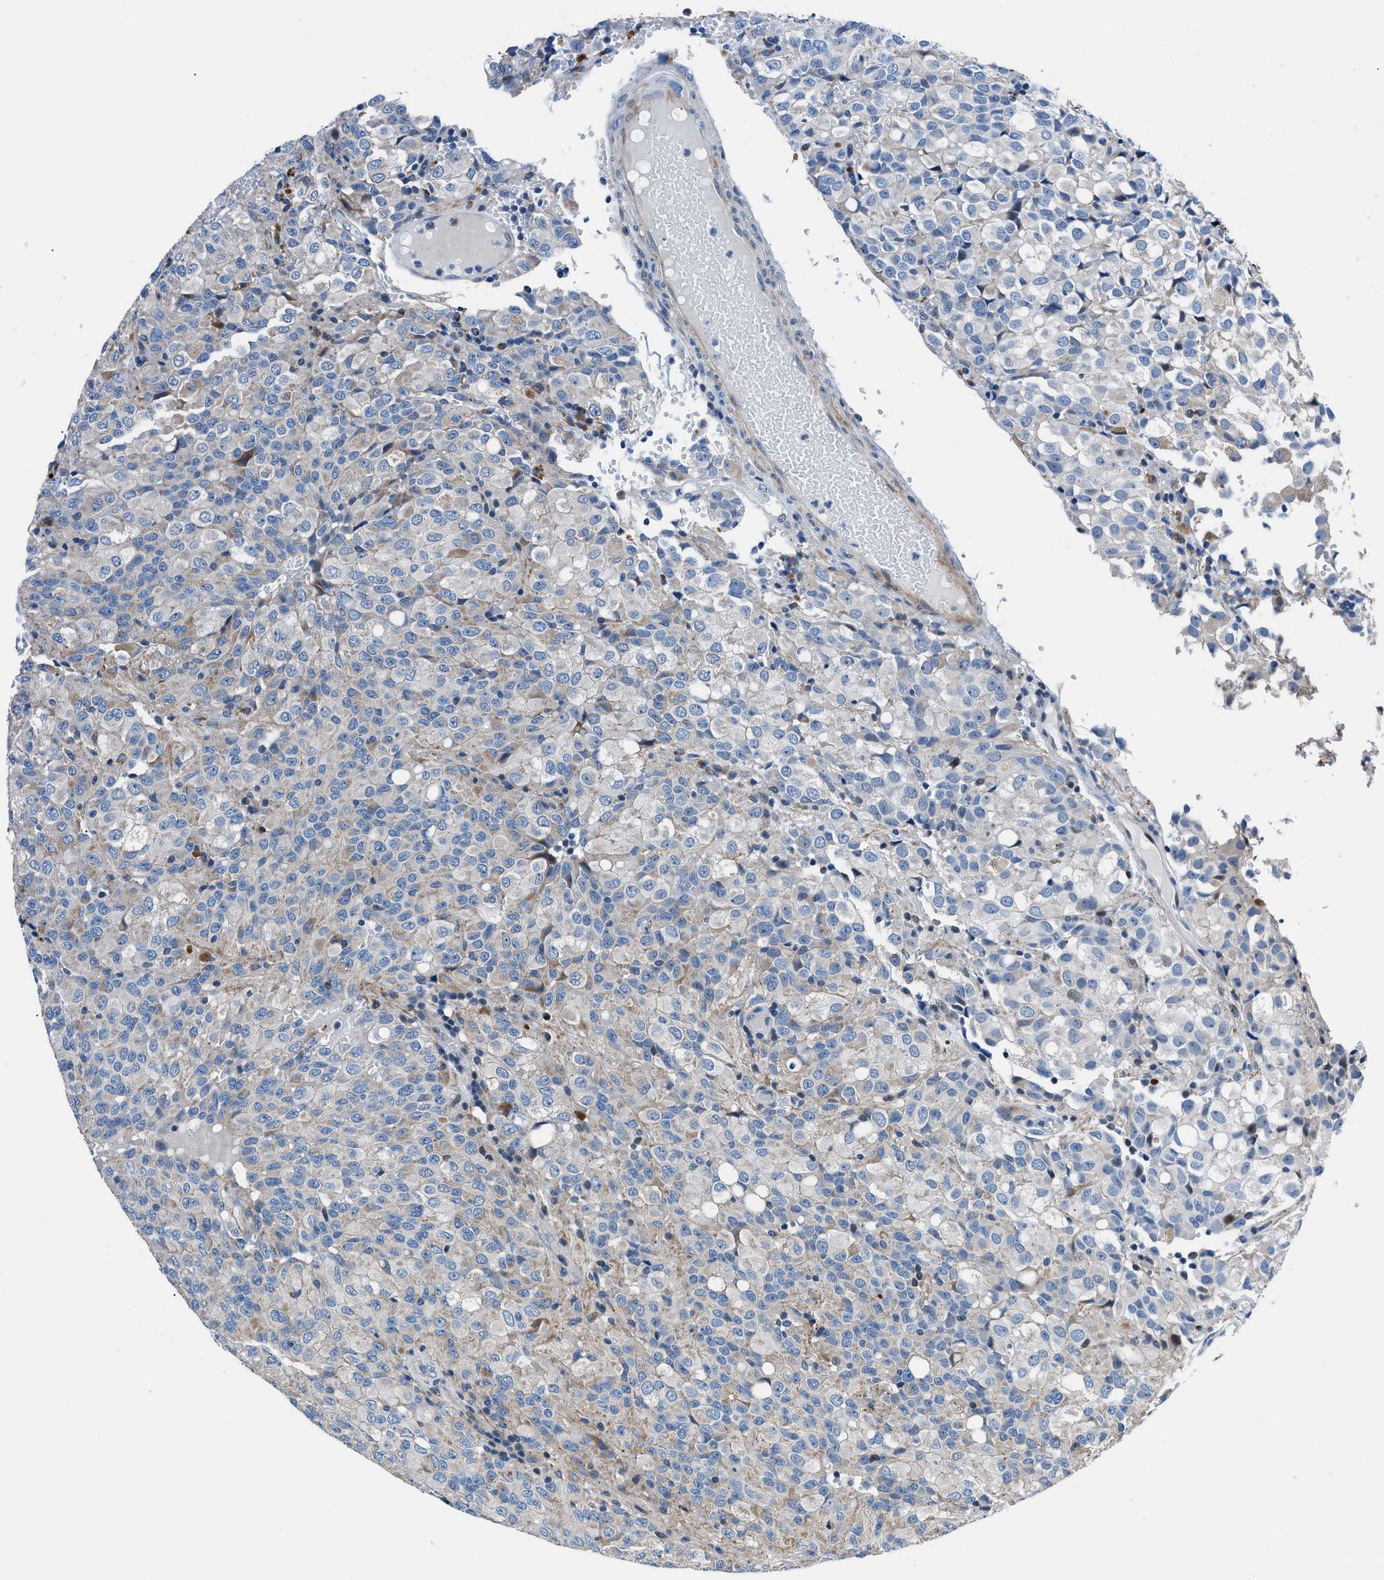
{"staining": {"intensity": "weak", "quantity": "25%-75%", "location": "cytoplasmic/membranous"}, "tissue": "glioma", "cell_type": "Tumor cells", "image_type": "cancer", "snomed": [{"axis": "morphology", "description": "Glioma, malignant, High grade"}, {"axis": "topography", "description": "Brain"}], "caption": "An image showing weak cytoplasmic/membranous expression in about 25%-75% of tumor cells in glioma, as visualized by brown immunohistochemical staining.", "gene": "UAP1", "patient": {"sex": "male", "age": 32}}